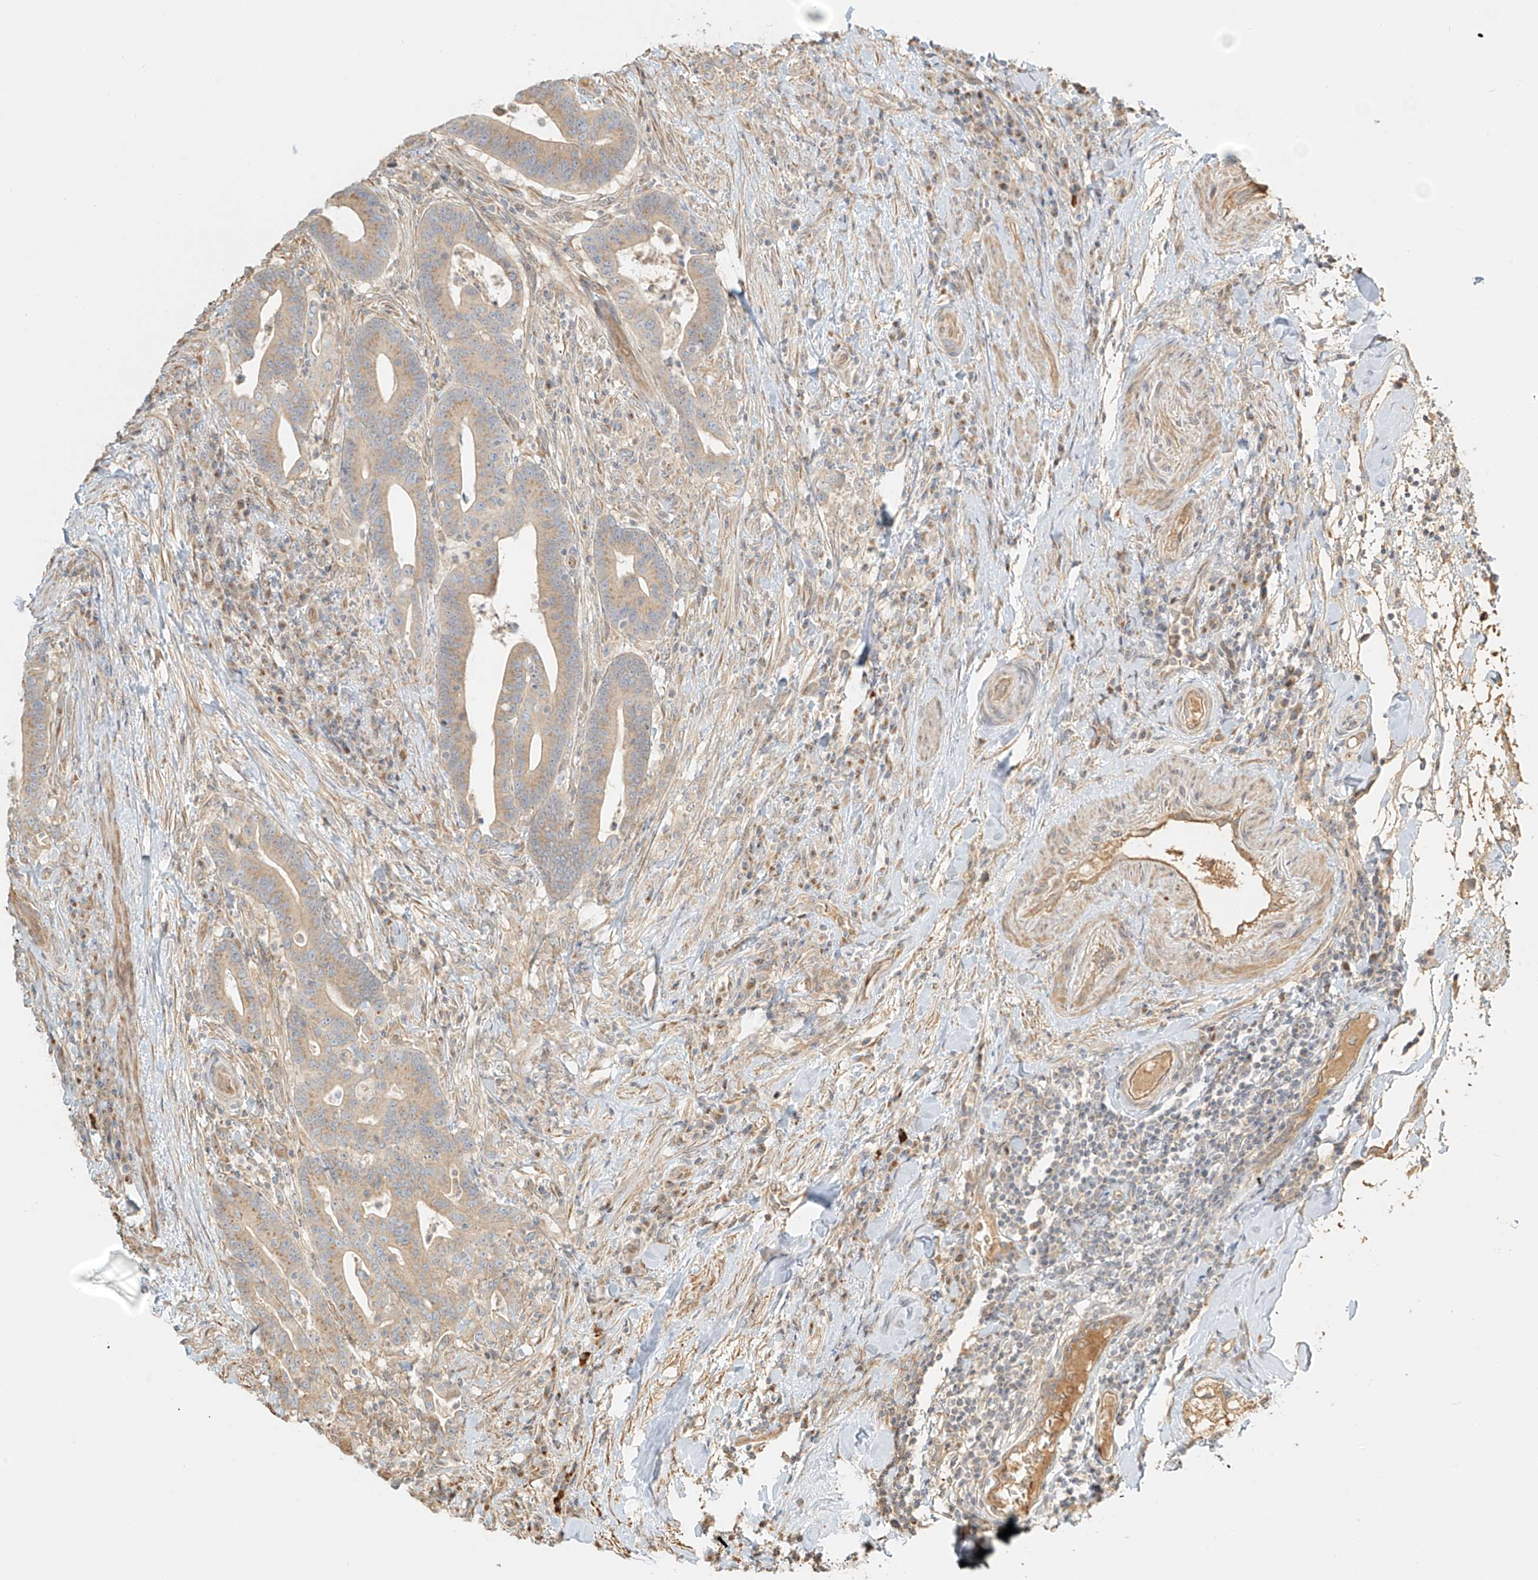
{"staining": {"intensity": "weak", "quantity": ">75%", "location": "cytoplasmic/membranous"}, "tissue": "colorectal cancer", "cell_type": "Tumor cells", "image_type": "cancer", "snomed": [{"axis": "morphology", "description": "Adenocarcinoma, NOS"}, {"axis": "topography", "description": "Colon"}], "caption": "Colorectal cancer (adenocarcinoma) stained with a brown dye exhibits weak cytoplasmic/membranous positive positivity in approximately >75% of tumor cells.", "gene": "UPK1B", "patient": {"sex": "female", "age": 66}}